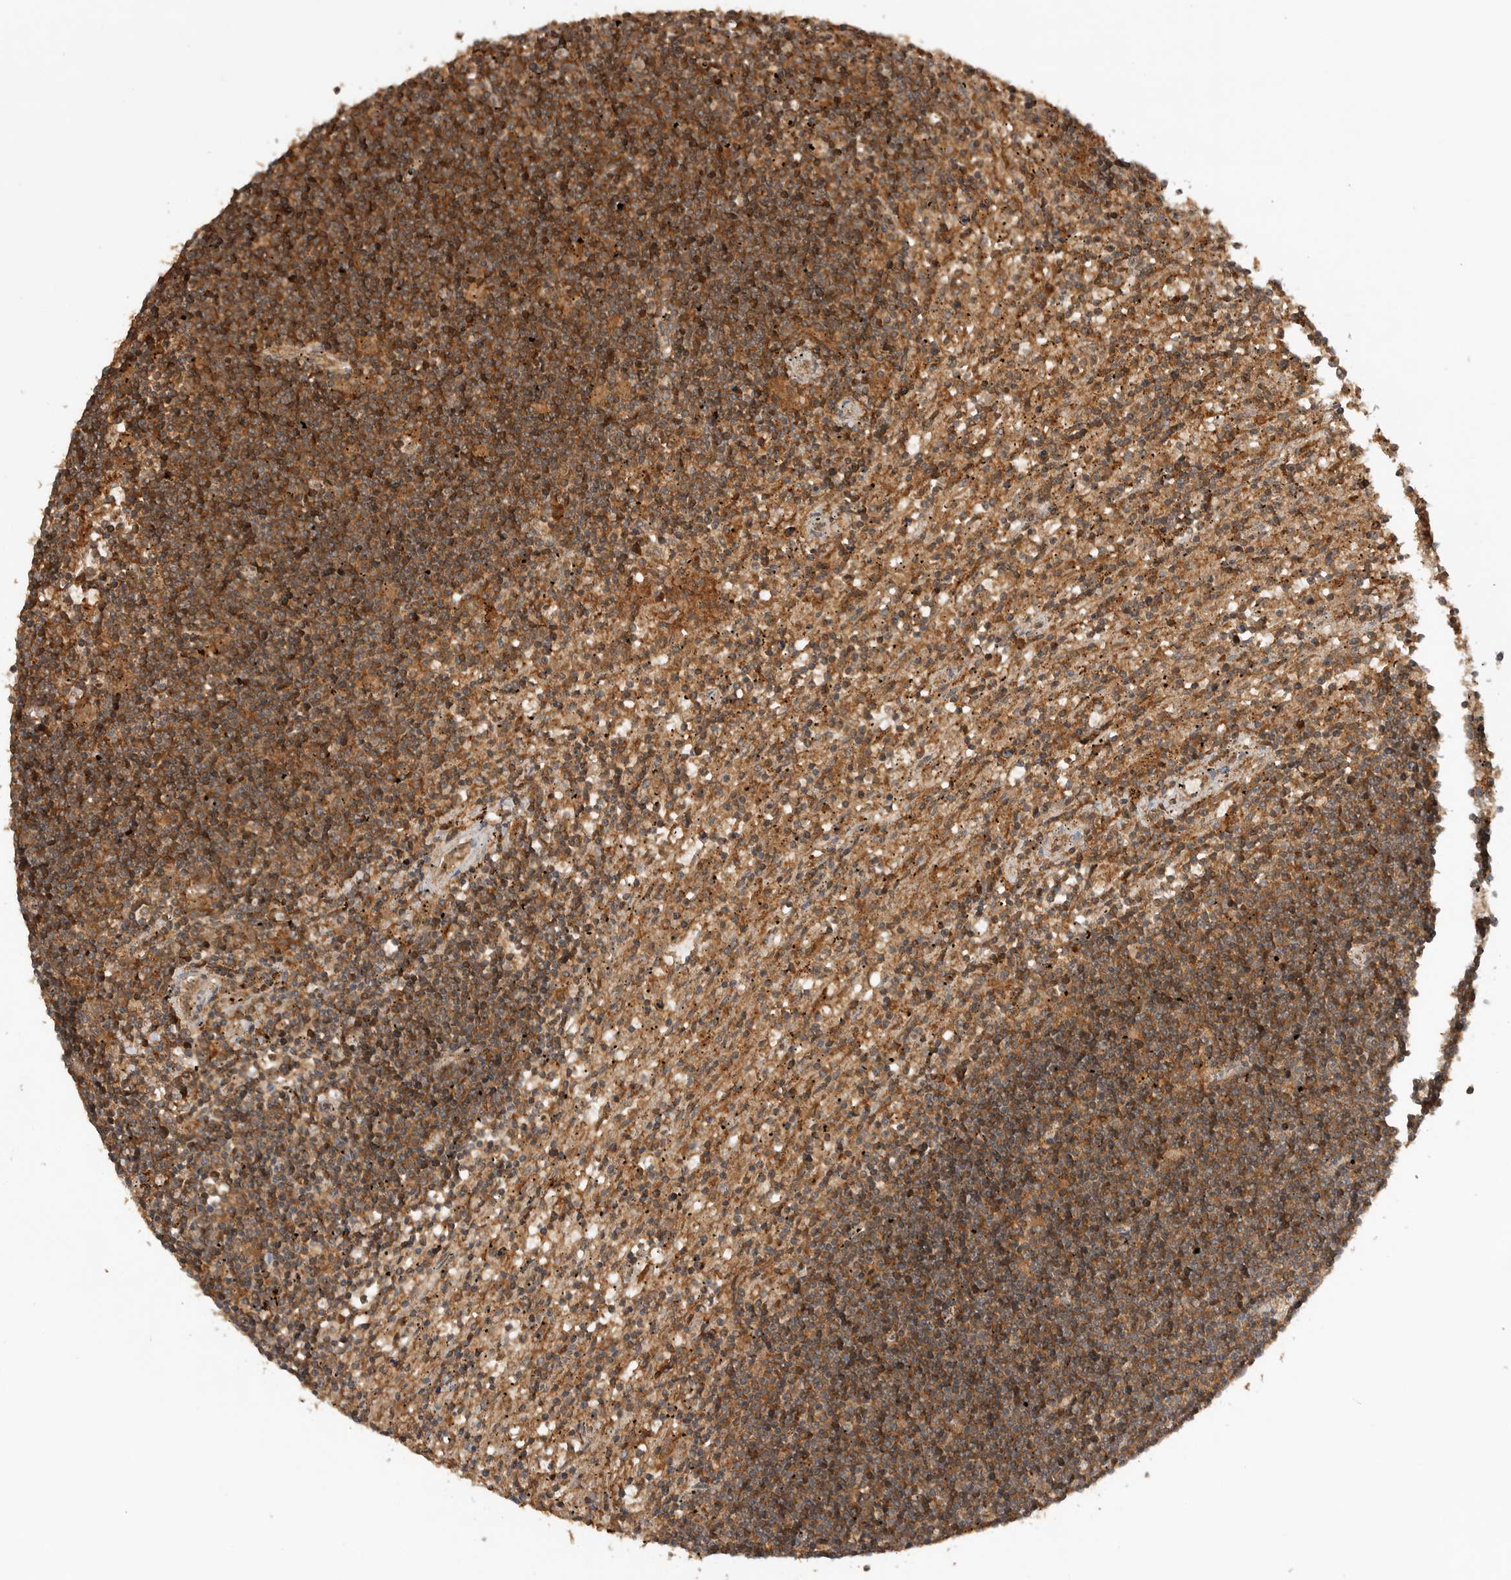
{"staining": {"intensity": "moderate", "quantity": ">75%", "location": "cytoplasmic/membranous,nuclear"}, "tissue": "lymphoma", "cell_type": "Tumor cells", "image_type": "cancer", "snomed": [{"axis": "morphology", "description": "Malignant lymphoma, non-Hodgkin's type, Low grade"}, {"axis": "topography", "description": "Spleen"}], "caption": "A medium amount of moderate cytoplasmic/membranous and nuclear expression is present in about >75% of tumor cells in lymphoma tissue.", "gene": "ICOSLG", "patient": {"sex": "male", "age": 76}}